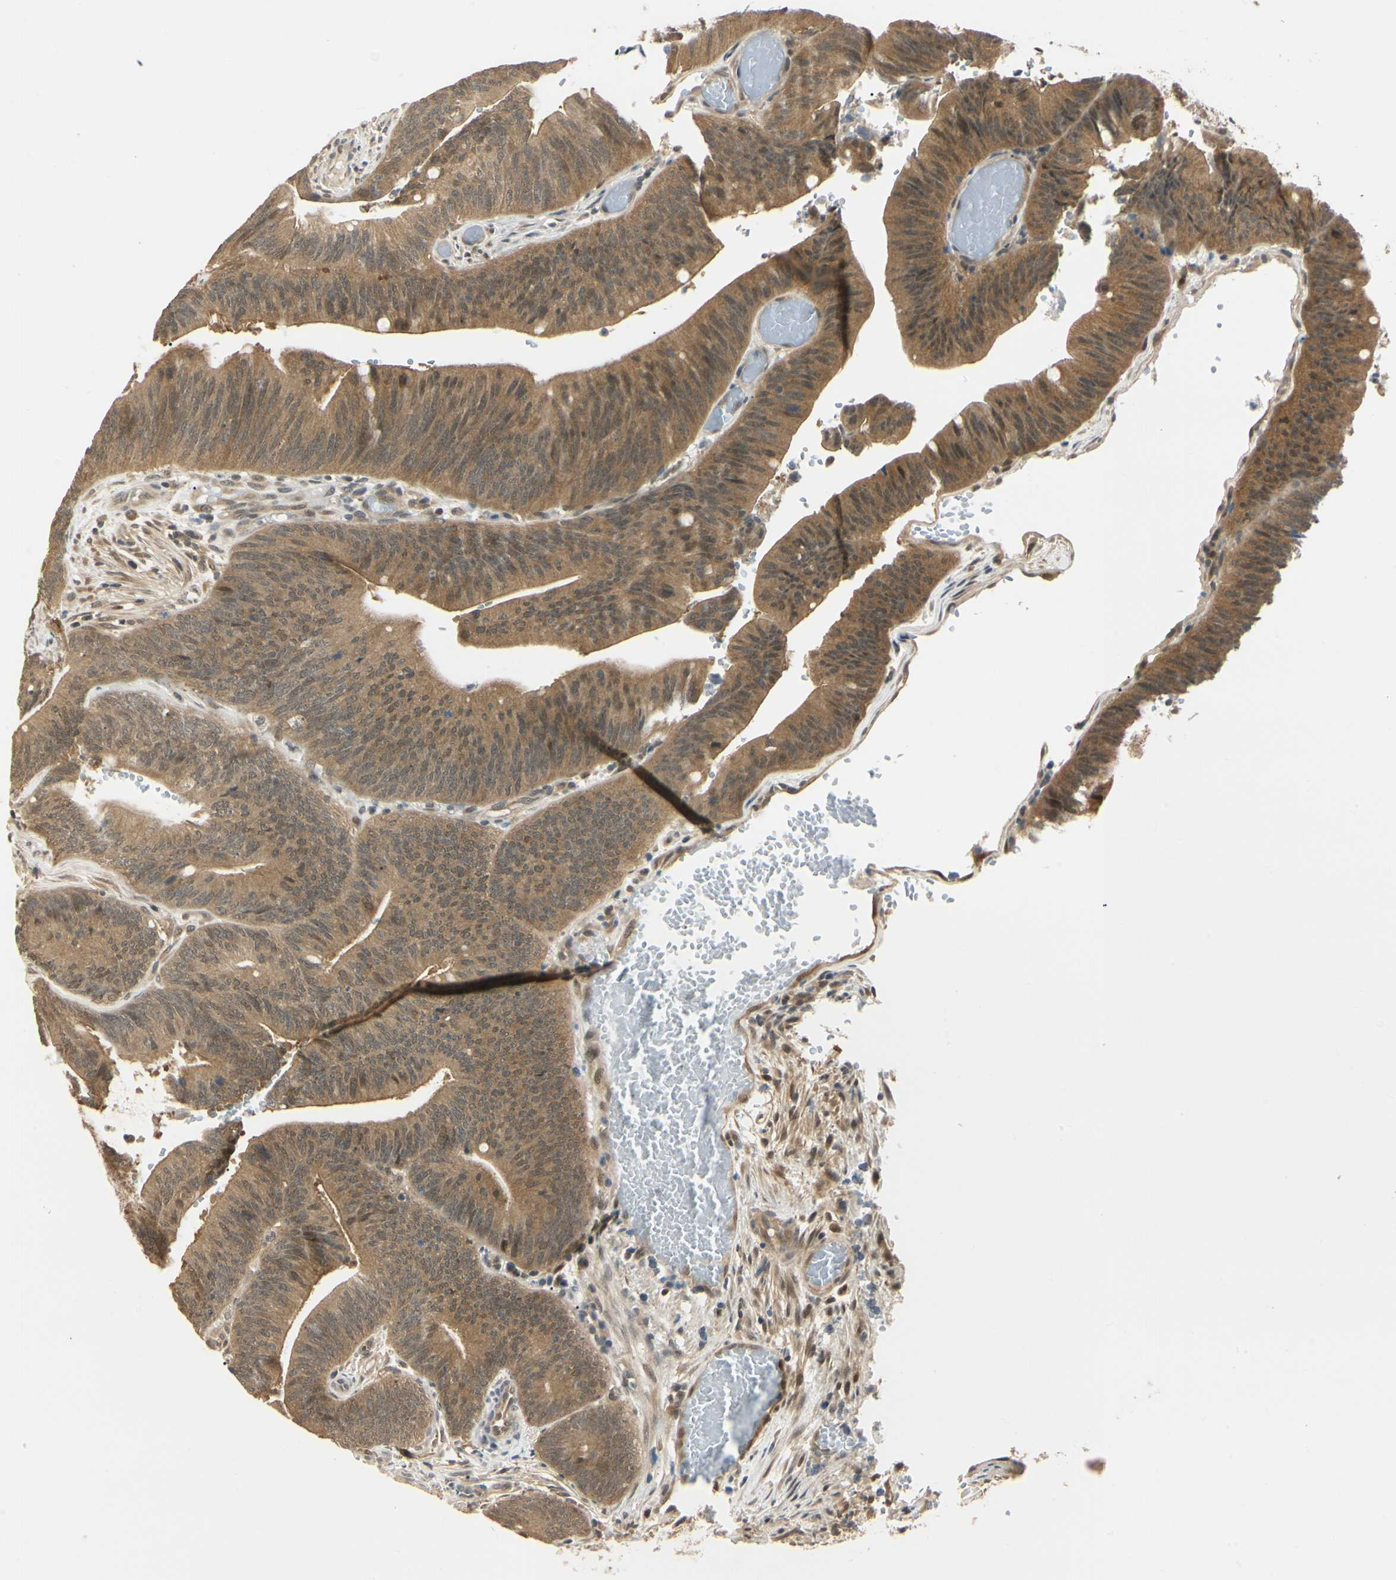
{"staining": {"intensity": "moderate", "quantity": ">75%", "location": "cytoplasmic/membranous,nuclear"}, "tissue": "colorectal cancer", "cell_type": "Tumor cells", "image_type": "cancer", "snomed": [{"axis": "morphology", "description": "Adenocarcinoma, NOS"}, {"axis": "topography", "description": "Rectum"}], "caption": "IHC of colorectal adenocarcinoma exhibits medium levels of moderate cytoplasmic/membranous and nuclear positivity in approximately >75% of tumor cells. (DAB IHC with brightfield microscopy, high magnification).", "gene": "UBE2Z", "patient": {"sex": "female", "age": 66}}